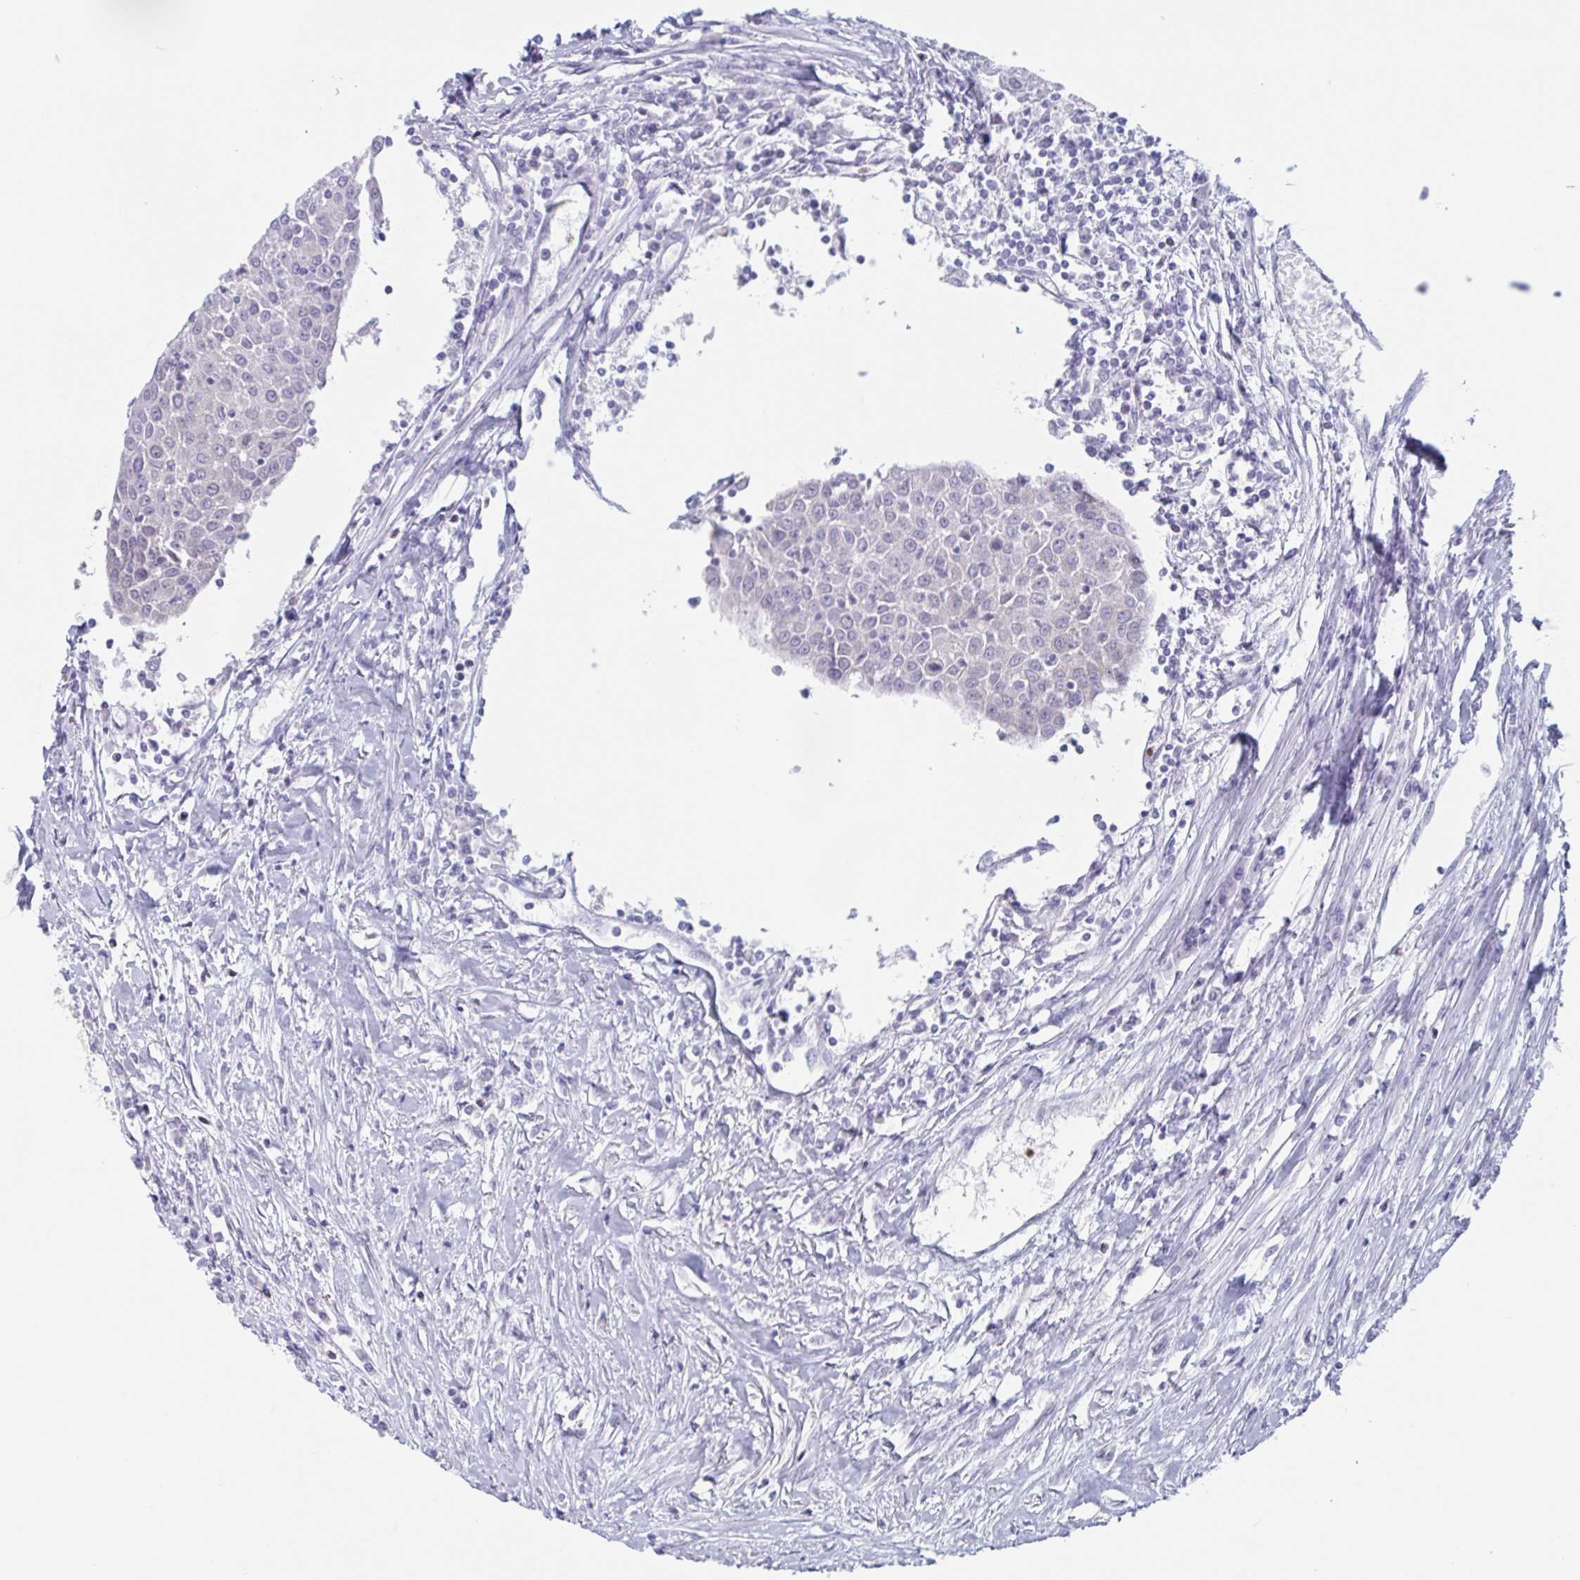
{"staining": {"intensity": "negative", "quantity": "none", "location": "none"}, "tissue": "urothelial cancer", "cell_type": "Tumor cells", "image_type": "cancer", "snomed": [{"axis": "morphology", "description": "Urothelial carcinoma, High grade"}, {"axis": "topography", "description": "Urinary bladder"}], "caption": "Immunohistochemistry photomicrograph of urothelial cancer stained for a protein (brown), which reveals no staining in tumor cells. (DAB (3,3'-diaminobenzidine) IHC with hematoxylin counter stain).", "gene": "CYP4F11", "patient": {"sex": "female", "age": 85}}